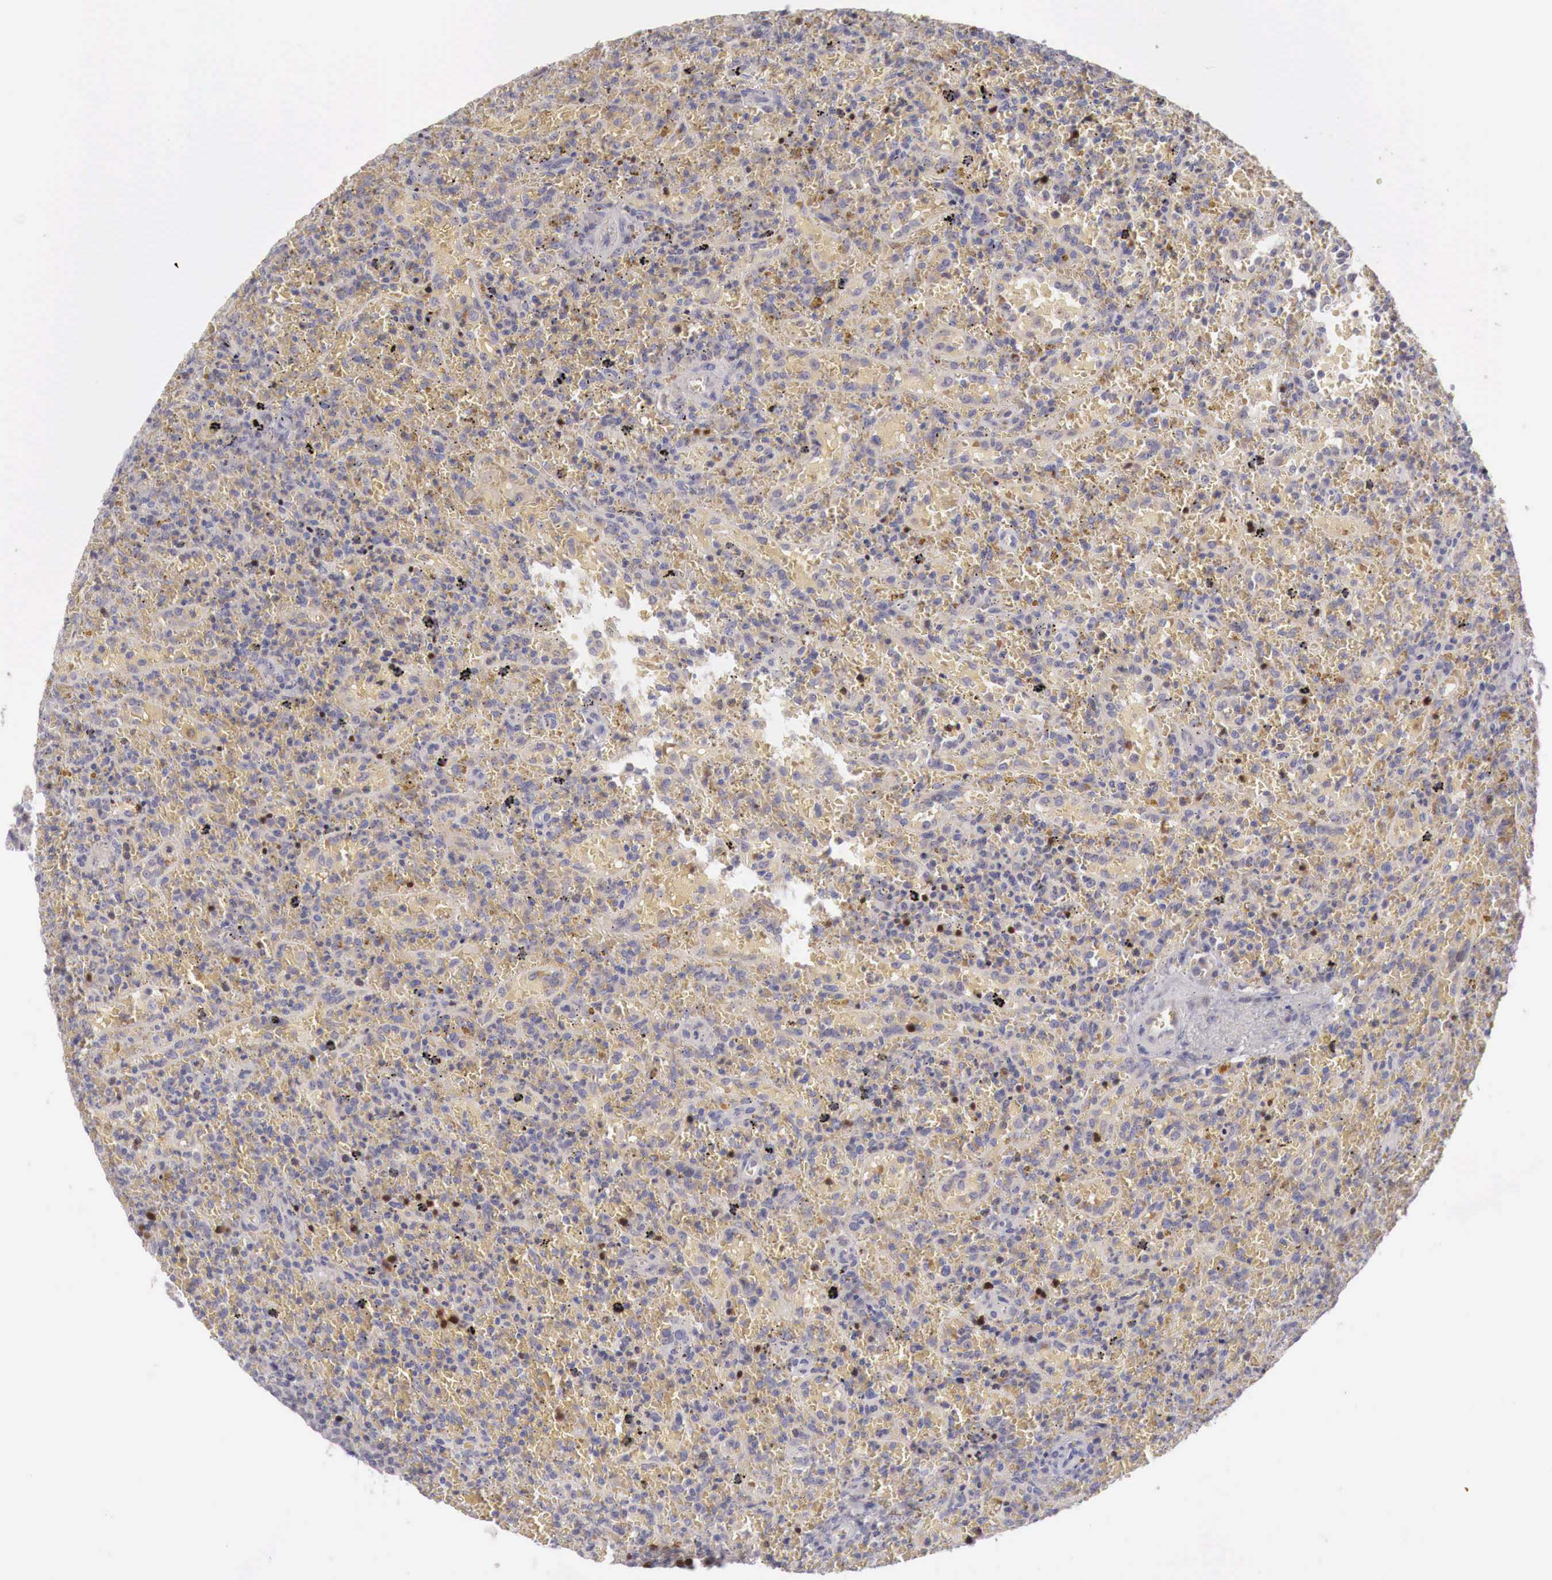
{"staining": {"intensity": "negative", "quantity": "none", "location": "none"}, "tissue": "lymphoma", "cell_type": "Tumor cells", "image_type": "cancer", "snomed": [{"axis": "morphology", "description": "Malignant lymphoma, non-Hodgkin's type, High grade"}, {"axis": "topography", "description": "Spleen"}, {"axis": "topography", "description": "Lymph node"}], "caption": "Image shows no significant protein positivity in tumor cells of malignant lymphoma, non-Hodgkin's type (high-grade).", "gene": "GATA1", "patient": {"sex": "female", "age": 70}}